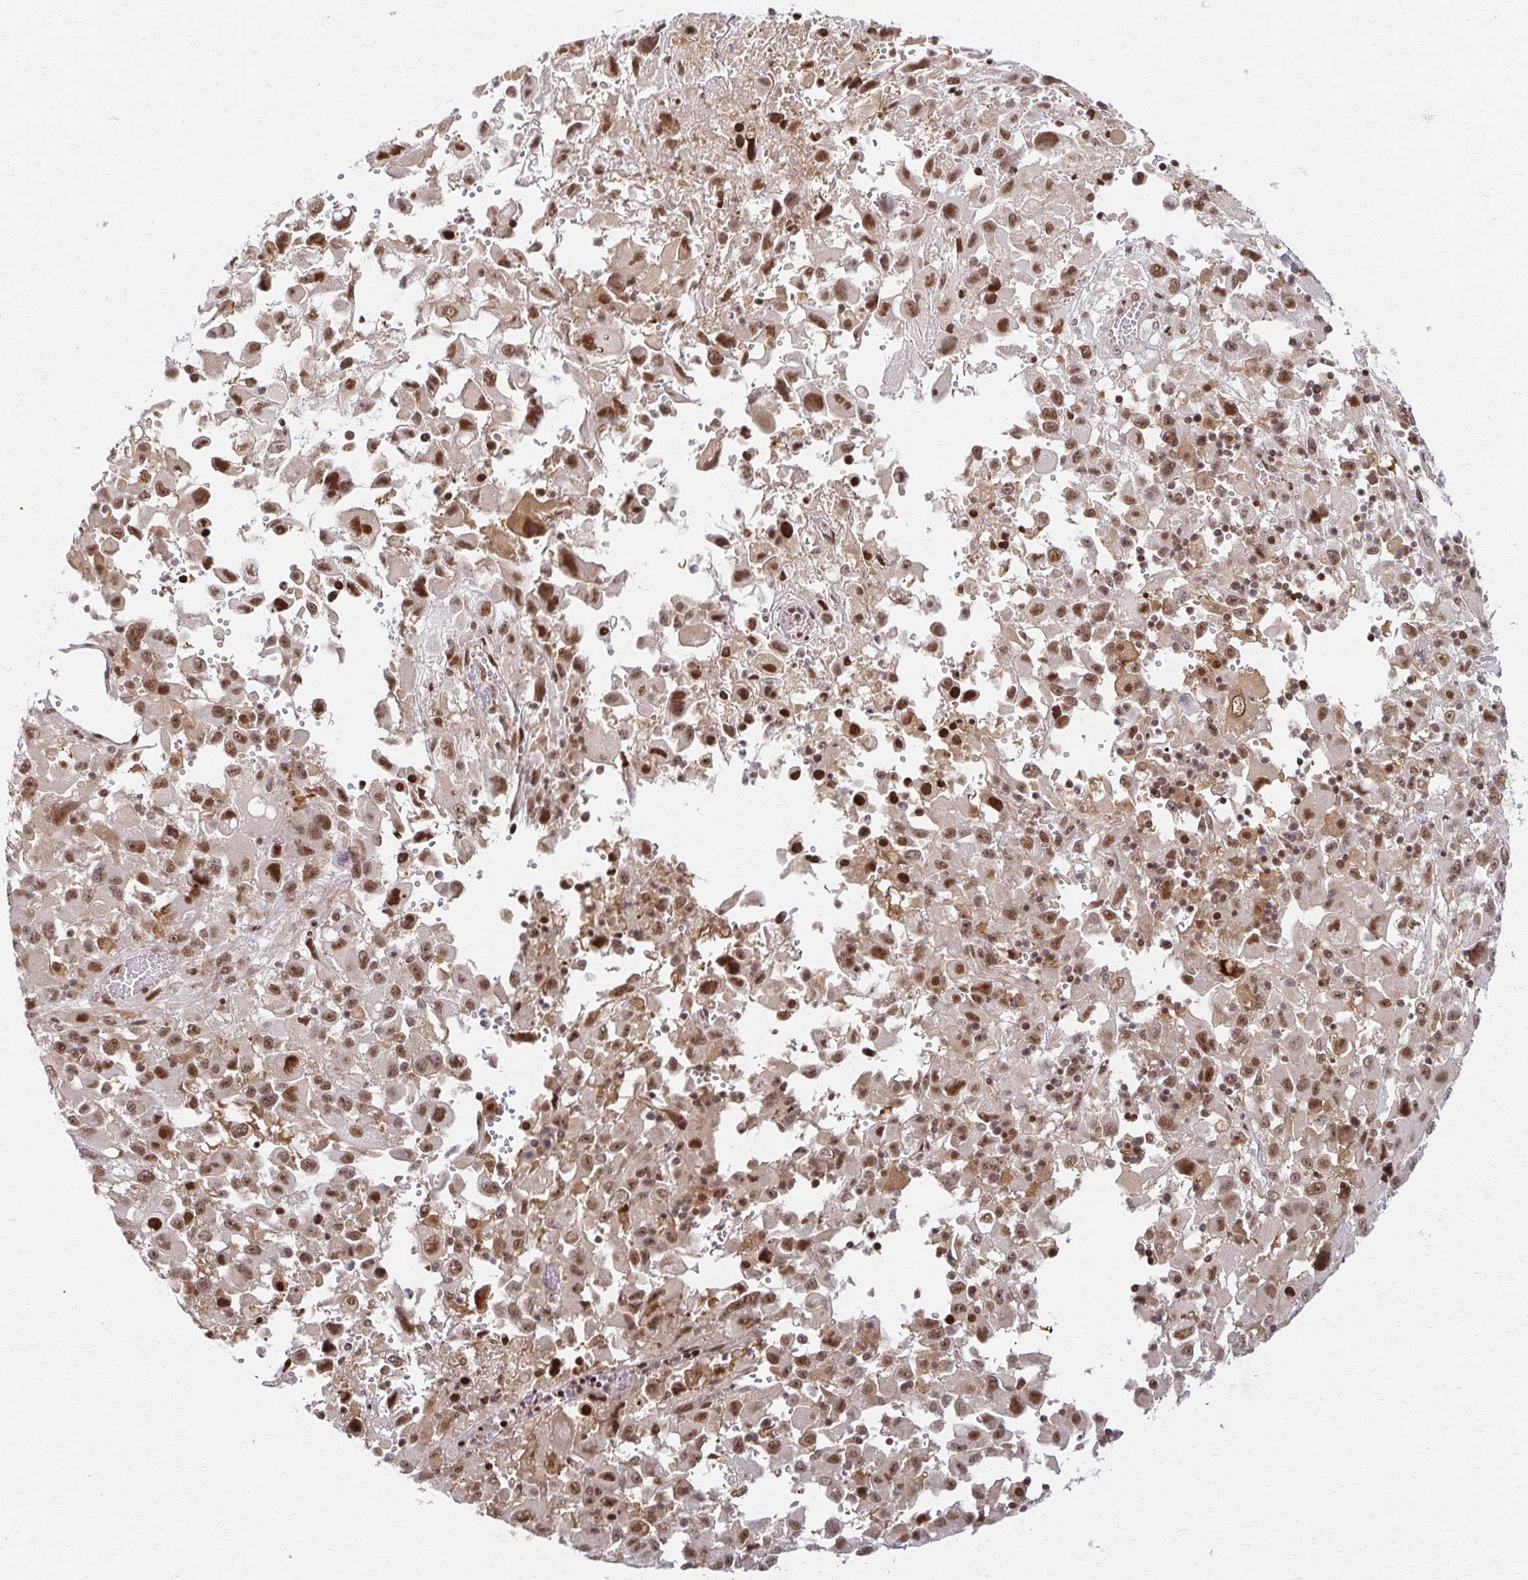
{"staining": {"intensity": "moderate", "quantity": ">75%", "location": "nuclear"}, "tissue": "melanoma", "cell_type": "Tumor cells", "image_type": "cancer", "snomed": [{"axis": "morphology", "description": "Malignant melanoma, Metastatic site"}, {"axis": "topography", "description": "Soft tissue"}], "caption": "Immunohistochemistry (IHC) (DAB) staining of human melanoma demonstrates moderate nuclear protein expression in approximately >75% of tumor cells. Immunohistochemistry stains the protein of interest in brown and the nuclei are stained blue.", "gene": "PSMD7", "patient": {"sex": "male", "age": 50}}